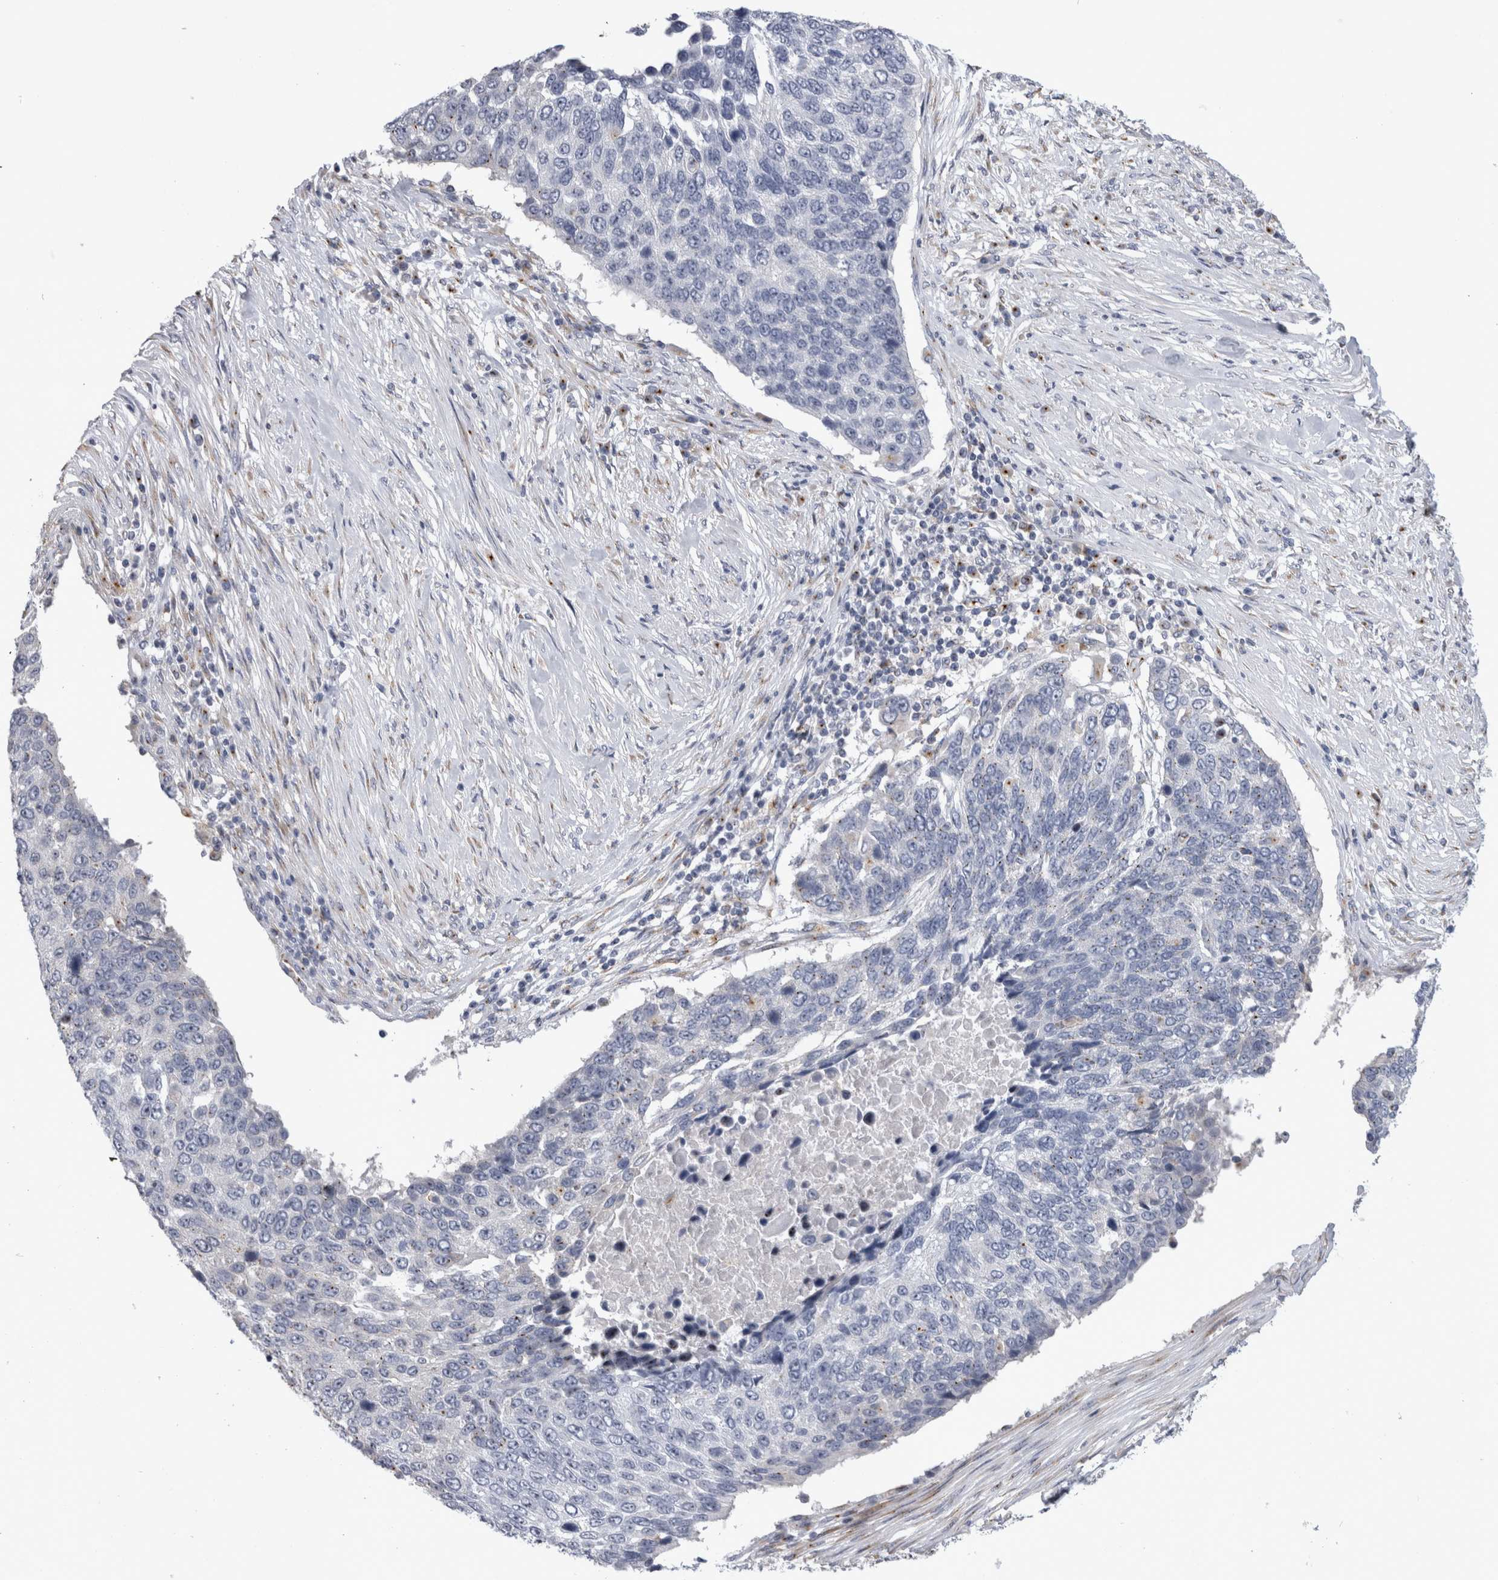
{"staining": {"intensity": "negative", "quantity": "none", "location": "none"}, "tissue": "lung cancer", "cell_type": "Tumor cells", "image_type": "cancer", "snomed": [{"axis": "morphology", "description": "Squamous cell carcinoma, NOS"}, {"axis": "topography", "description": "Lung"}], "caption": "The immunohistochemistry (IHC) histopathology image has no significant positivity in tumor cells of lung cancer (squamous cell carcinoma) tissue.", "gene": "AKAP9", "patient": {"sex": "male", "age": 66}}